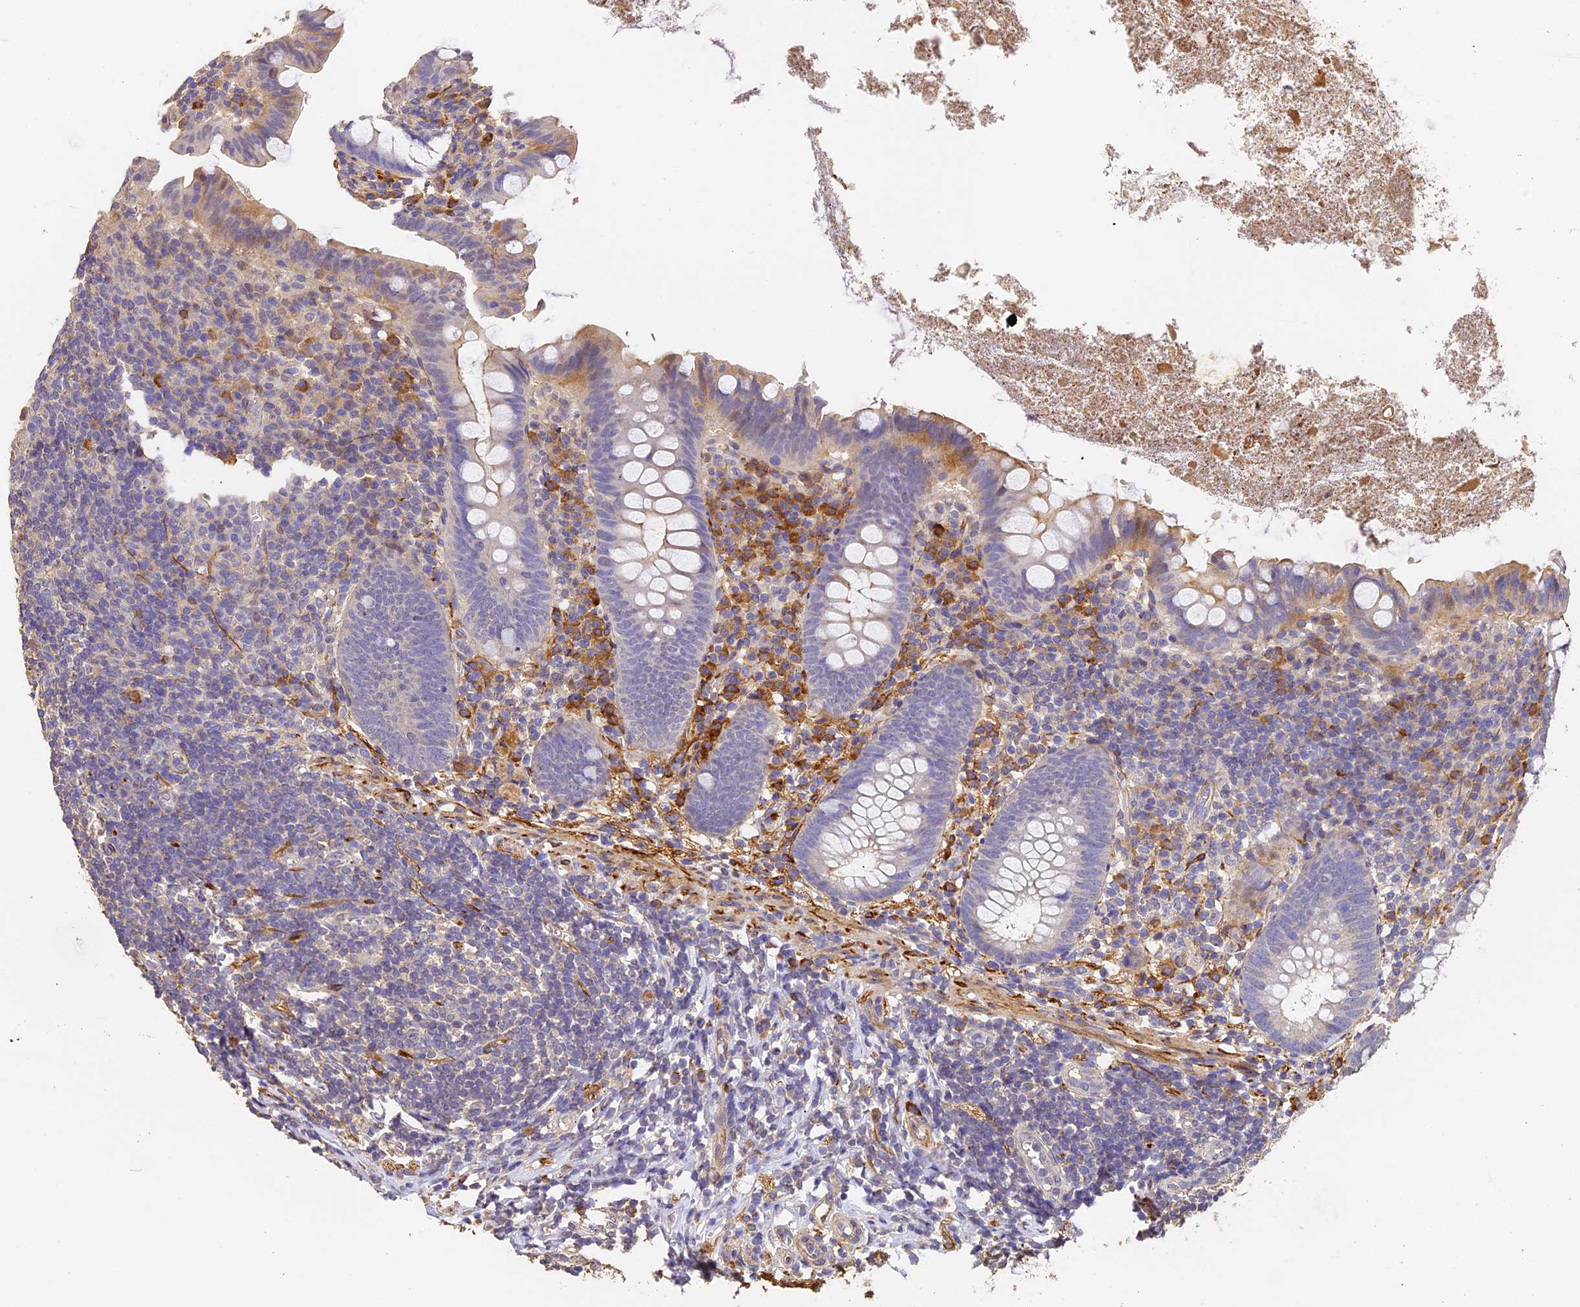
{"staining": {"intensity": "moderate", "quantity": "<25%", "location": "cytoplasmic/membranous"}, "tissue": "appendix", "cell_type": "Glandular cells", "image_type": "normal", "snomed": [{"axis": "morphology", "description": "Normal tissue, NOS"}, {"axis": "topography", "description": "Appendix"}], "caption": "Immunohistochemical staining of normal human appendix demonstrates moderate cytoplasmic/membranous protein expression in about <25% of glandular cells. The staining was performed using DAB, with brown indicating positive protein expression. Nuclei are stained blue with hematoxylin.", "gene": "SLC11A1", "patient": {"sex": "female", "age": 51}}